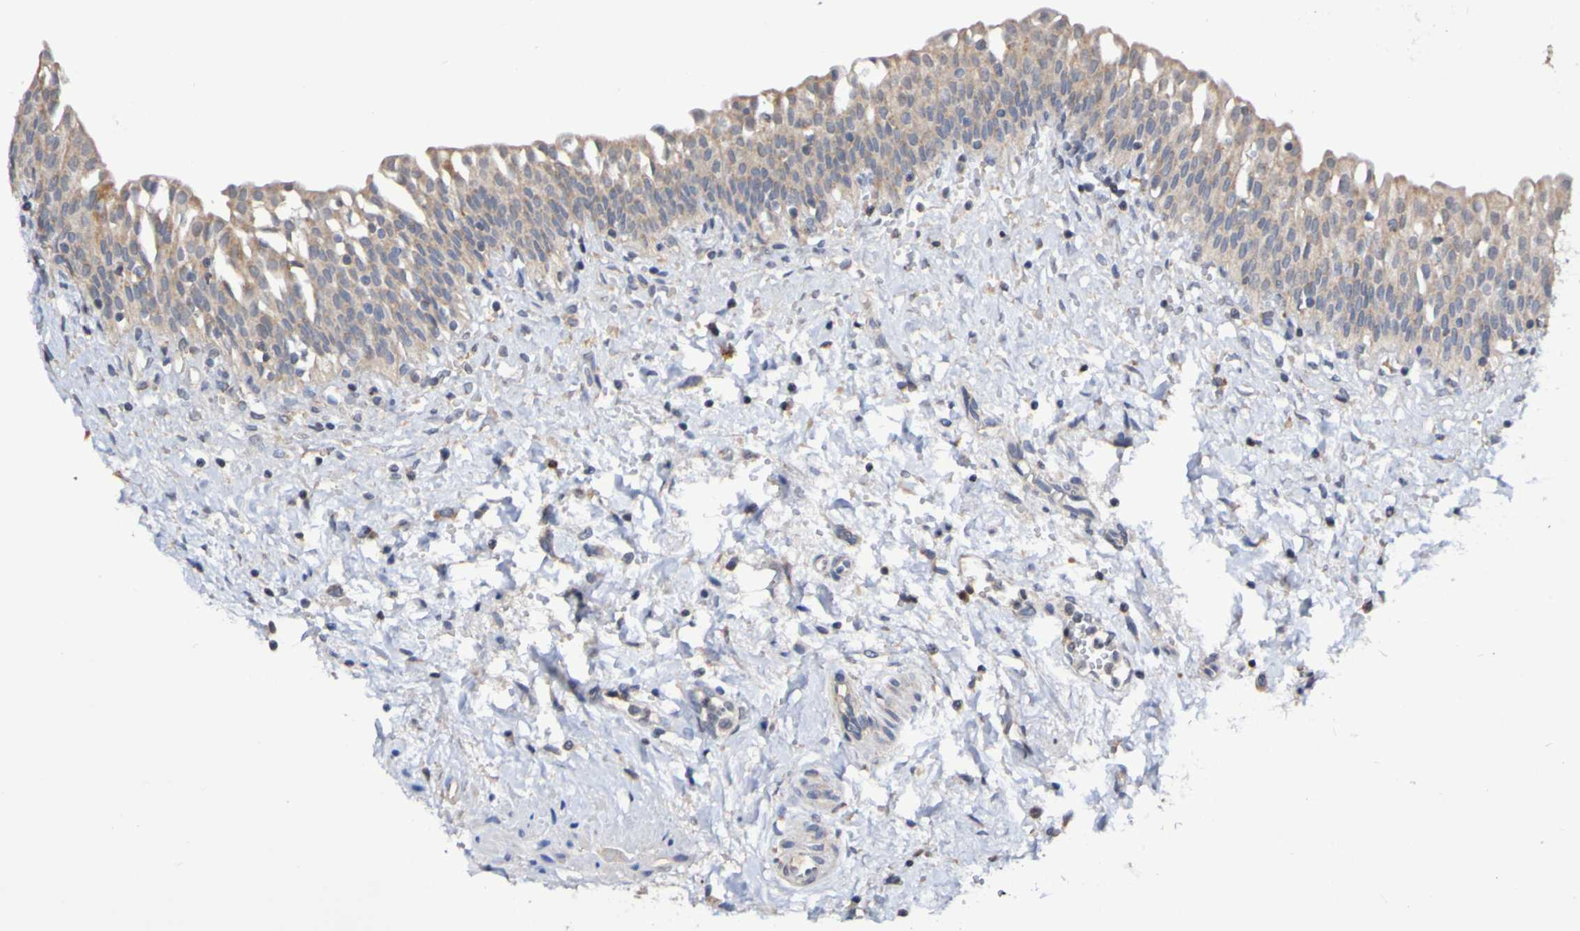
{"staining": {"intensity": "weak", "quantity": ">75%", "location": "cytoplasmic/membranous"}, "tissue": "urinary bladder", "cell_type": "Urothelial cells", "image_type": "normal", "snomed": [{"axis": "morphology", "description": "Normal tissue, NOS"}, {"axis": "topography", "description": "Urinary bladder"}], "caption": "Brown immunohistochemical staining in benign human urinary bladder shows weak cytoplasmic/membranous positivity in about >75% of urothelial cells.", "gene": "PTP4A2", "patient": {"sex": "male", "age": 55}}